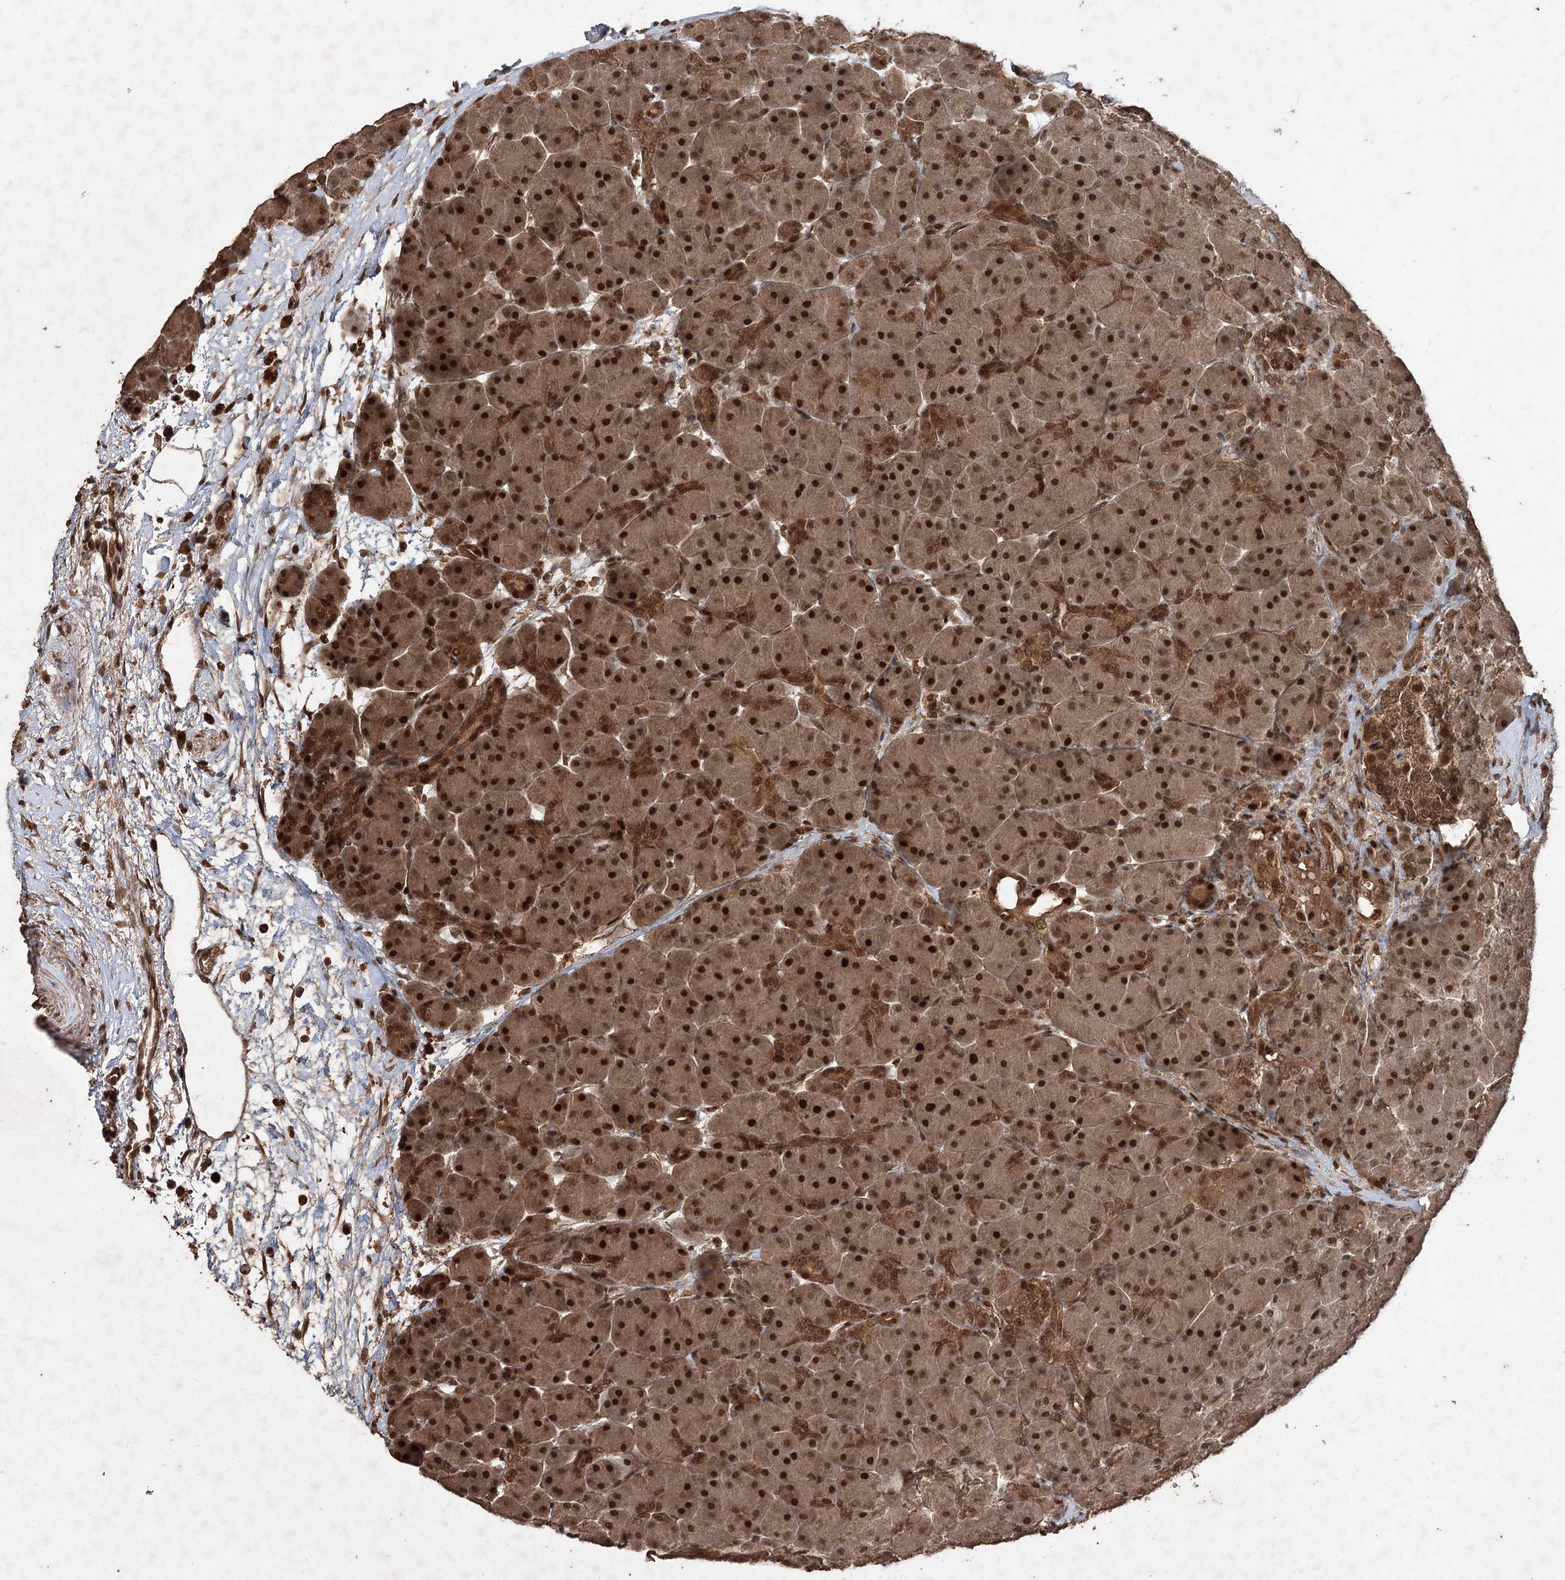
{"staining": {"intensity": "strong", "quantity": ">75%", "location": "cytoplasmic/membranous,nuclear"}, "tissue": "pancreas", "cell_type": "Exocrine glandular cells", "image_type": "normal", "snomed": [{"axis": "morphology", "description": "Normal tissue, NOS"}, {"axis": "topography", "description": "Pancreas"}], "caption": "A high amount of strong cytoplasmic/membranous,nuclear expression is identified in approximately >75% of exocrine glandular cells in normal pancreas.", "gene": "FBXO7", "patient": {"sex": "male", "age": 66}}